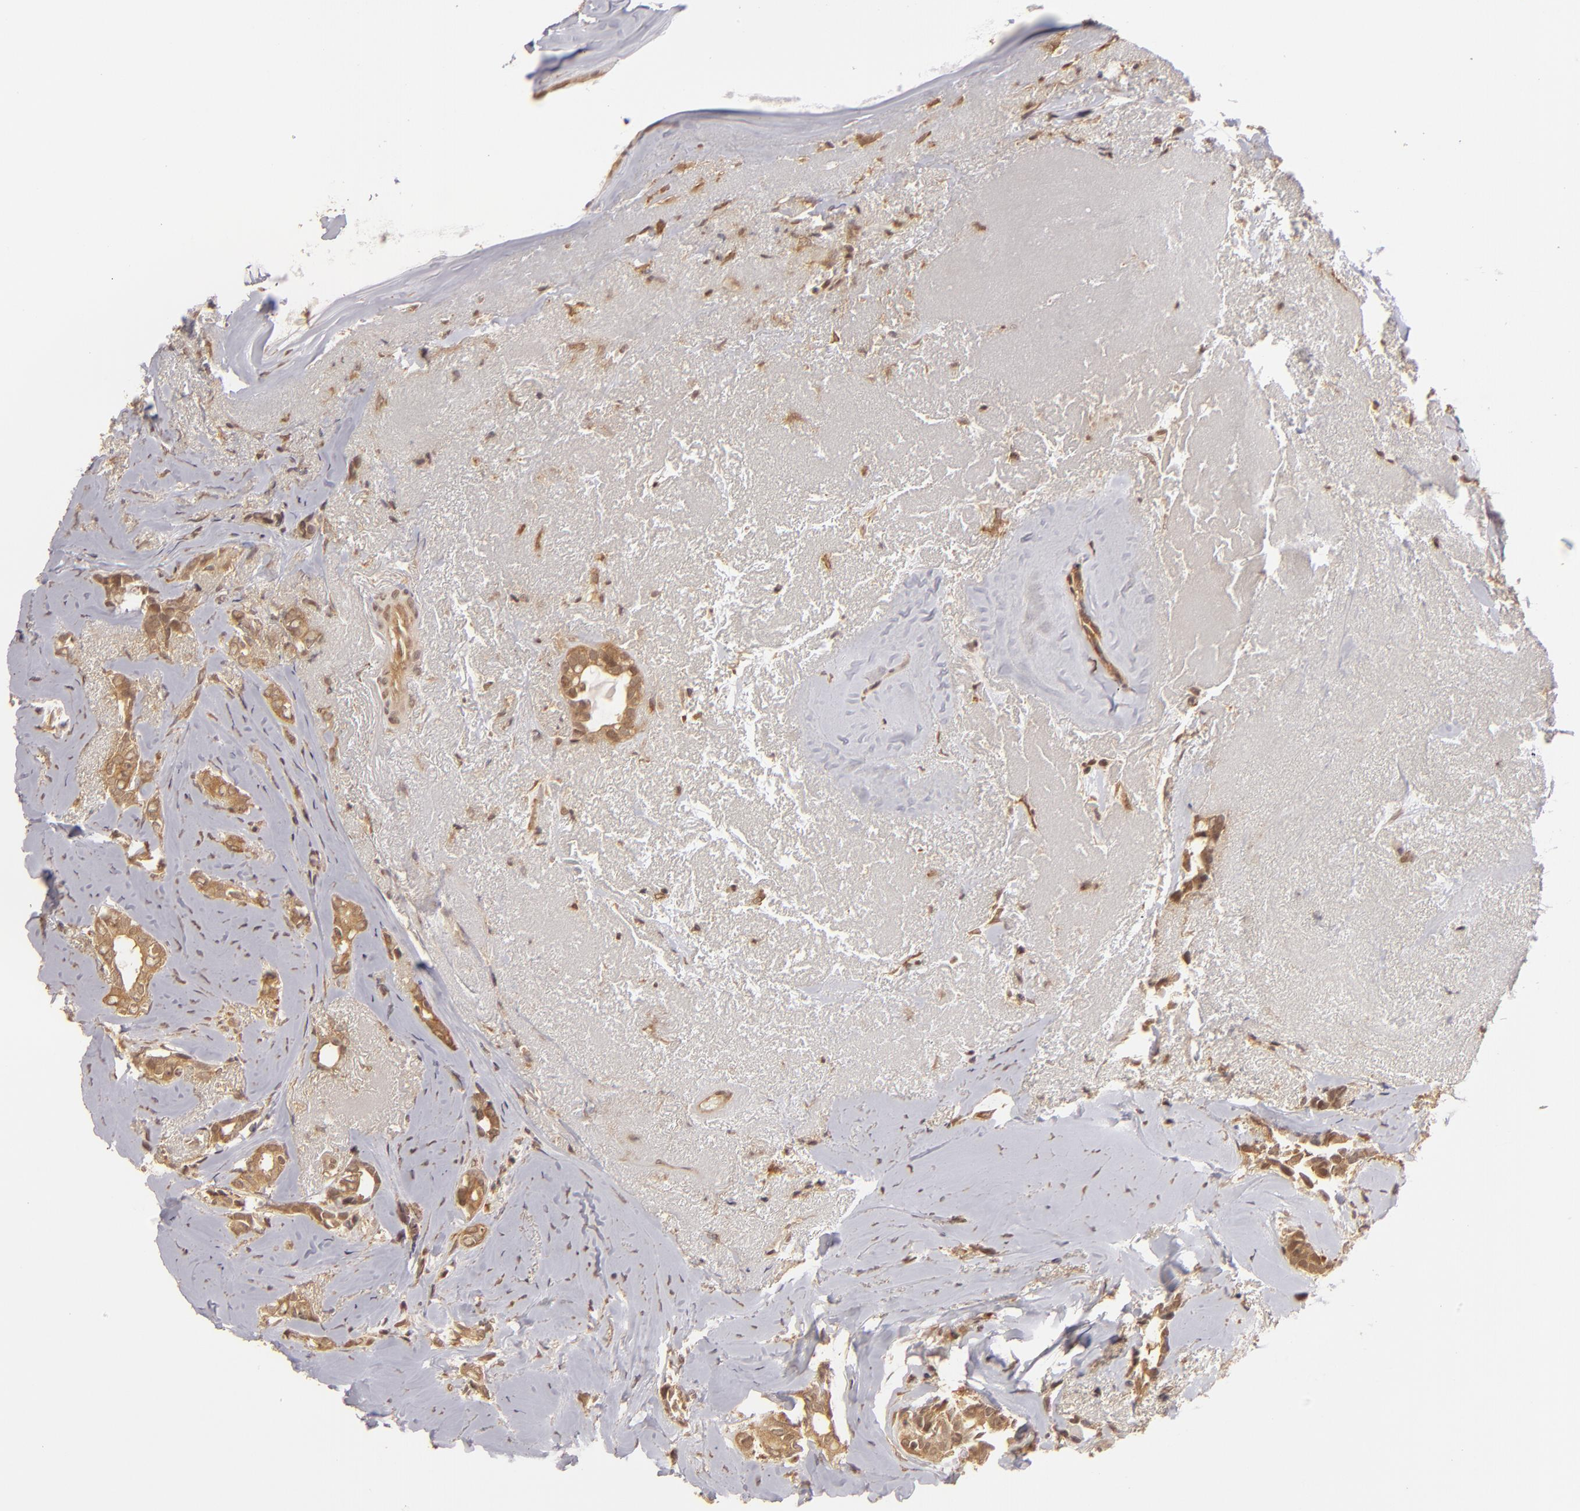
{"staining": {"intensity": "moderate", "quantity": ">75%", "location": "cytoplasmic/membranous"}, "tissue": "breast cancer", "cell_type": "Tumor cells", "image_type": "cancer", "snomed": [{"axis": "morphology", "description": "Duct carcinoma"}, {"axis": "topography", "description": "Breast"}], "caption": "Immunohistochemical staining of infiltrating ductal carcinoma (breast) demonstrates medium levels of moderate cytoplasmic/membranous positivity in approximately >75% of tumor cells.", "gene": "MAPK3", "patient": {"sex": "female", "age": 54}}